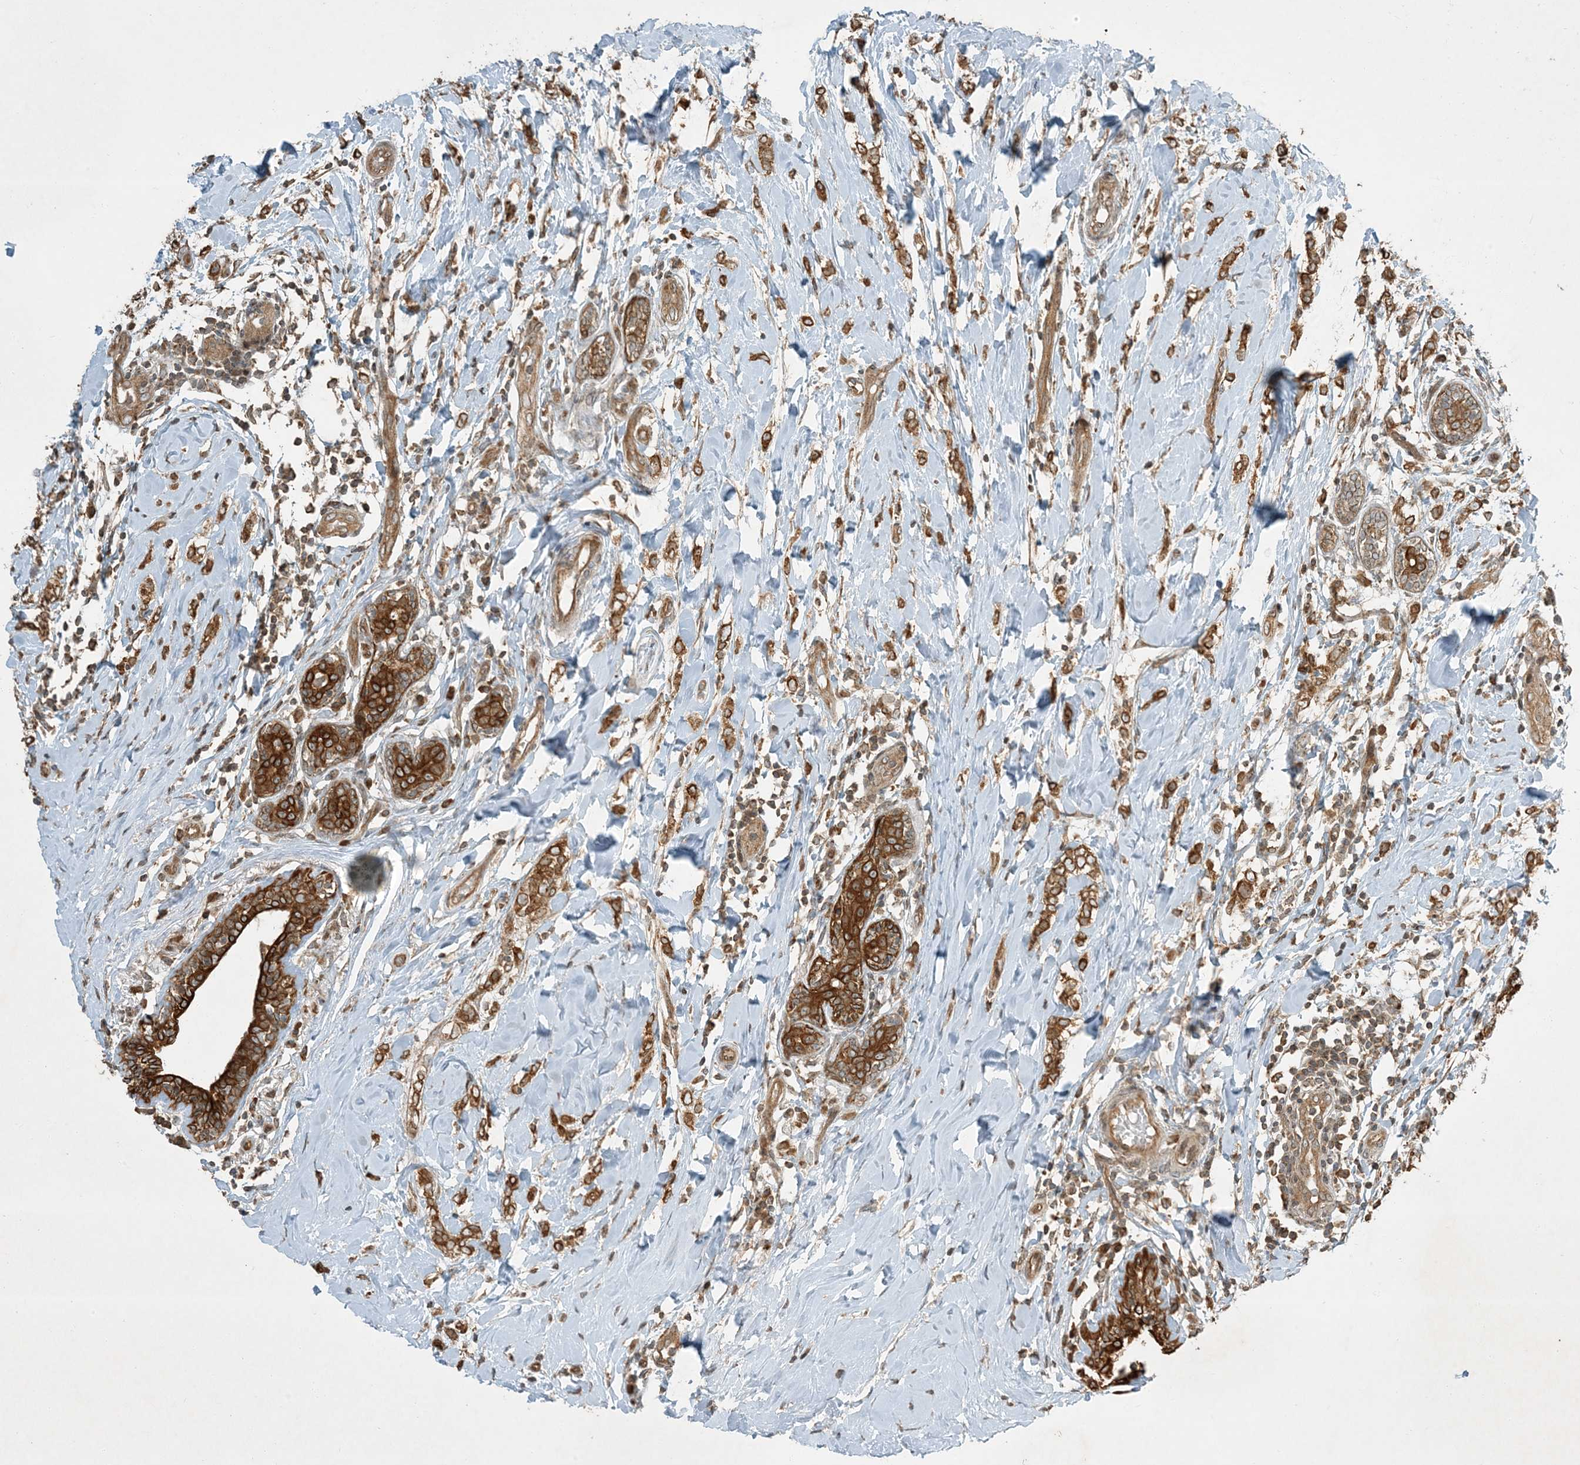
{"staining": {"intensity": "moderate", "quantity": ">75%", "location": "cytoplasmic/membranous"}, "tissue": "breast cancer", "cell_type": "Tumor cells", "image_type": "cancer", "snomed": [{"axis": "morphology", "description": "Normal tissue, NOS"}, {"axis": "morphology", "description": "Lobular carcinoma"}, {"axis": "topography", "description": "Breast"}], "caption": "Breast cancer stained with DAB (3,3'-diaminobenzidine) immunohistochemistry exhibits medium levels of moderate cytoplasmic/membranous expression in approximately >75% of tumor cells.", "gene": "COMMD8", "patient": {"sex": "female", "age": 47}}